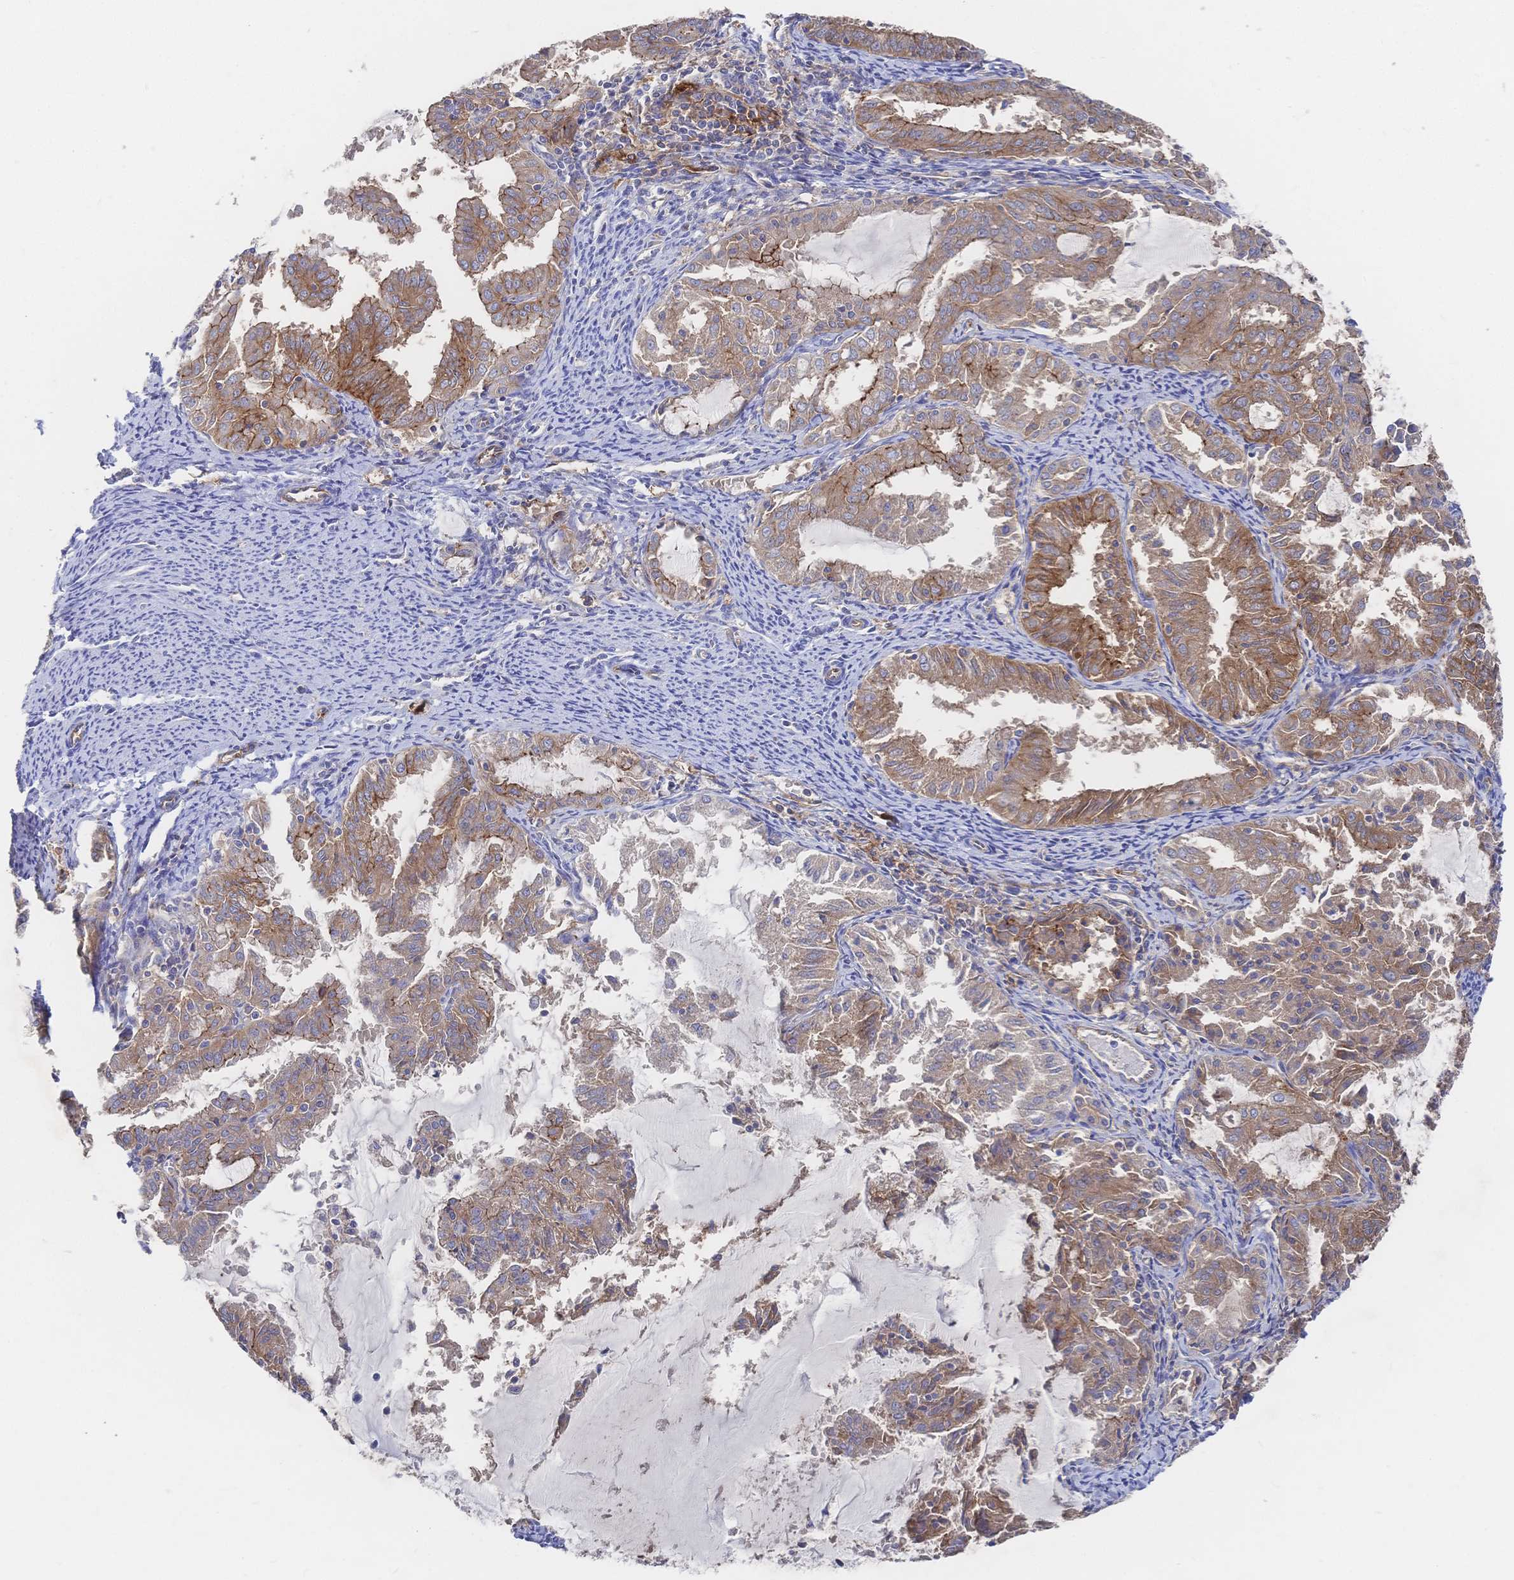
{"staining": {"intensity": "moderate", "quantity": ">75%", "location": "cytoplasmic/membranous"}, "tissue": "endometrial cancer", "cell_type": "Tumor cells", "image_type": "cancer", "snomed": [{"axis": "morphology", "description": "Adenocarcinoma, NOS"}, {"axis": "topography", "description": "Endometrium"}], "caption": "High-power microscopy captured an IHC micrograph of adenocarcinoma (endometrial), revealing moderate cytoplasmic/membranous positivity in approximately >75% of tumor cells.", "gene": "F11R", "patient": {"sex": "female", "age": 70}}